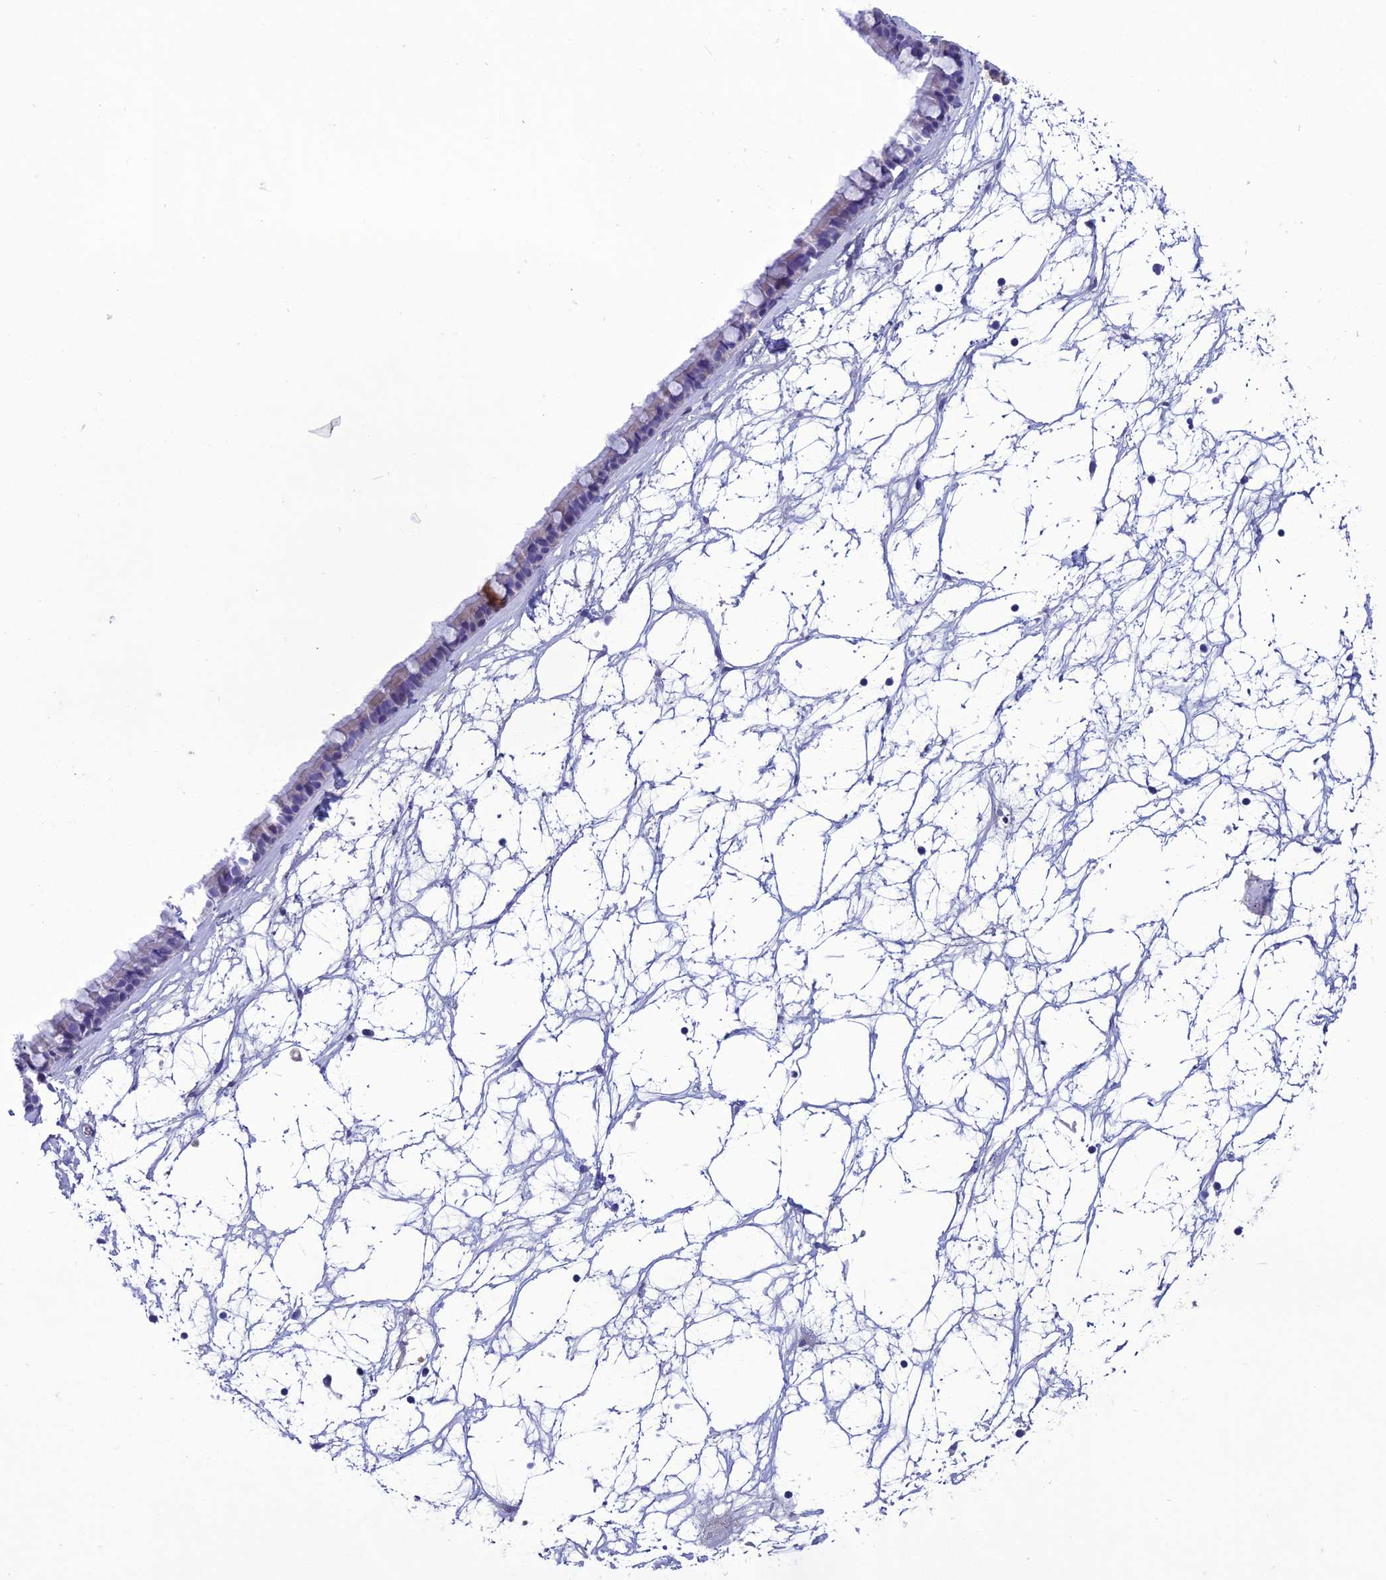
{"staining": {"intensity": "moderate", "quantity": "<25%", "location": "cytoplasmic/membranous"}, "tissue": "nasopharynx", "cell_type": "Respiratory epithelial cells", "image_type": "normal", "snomed": [{"axis": "morphology", "description": "Normal tissue, NOS"}, {"axis": "topography", "description": "Nasopharynx"}], "caption": "IHC staining of normal nasopharynx, which demonstrates low levels of moderate cytoplasmic/membranous positivity in about <25% of respiratory epithelial cells indicating moderate cytoplasmic/membranous protein expression. The staining was performed using DAB (3,3'-diaminobenzidine) (brown) for protein detection and nuclei were counterstained in hematoxylin (blue).", "gene": "OR56B1", "patient": {"sex": "male", "age": 64}}